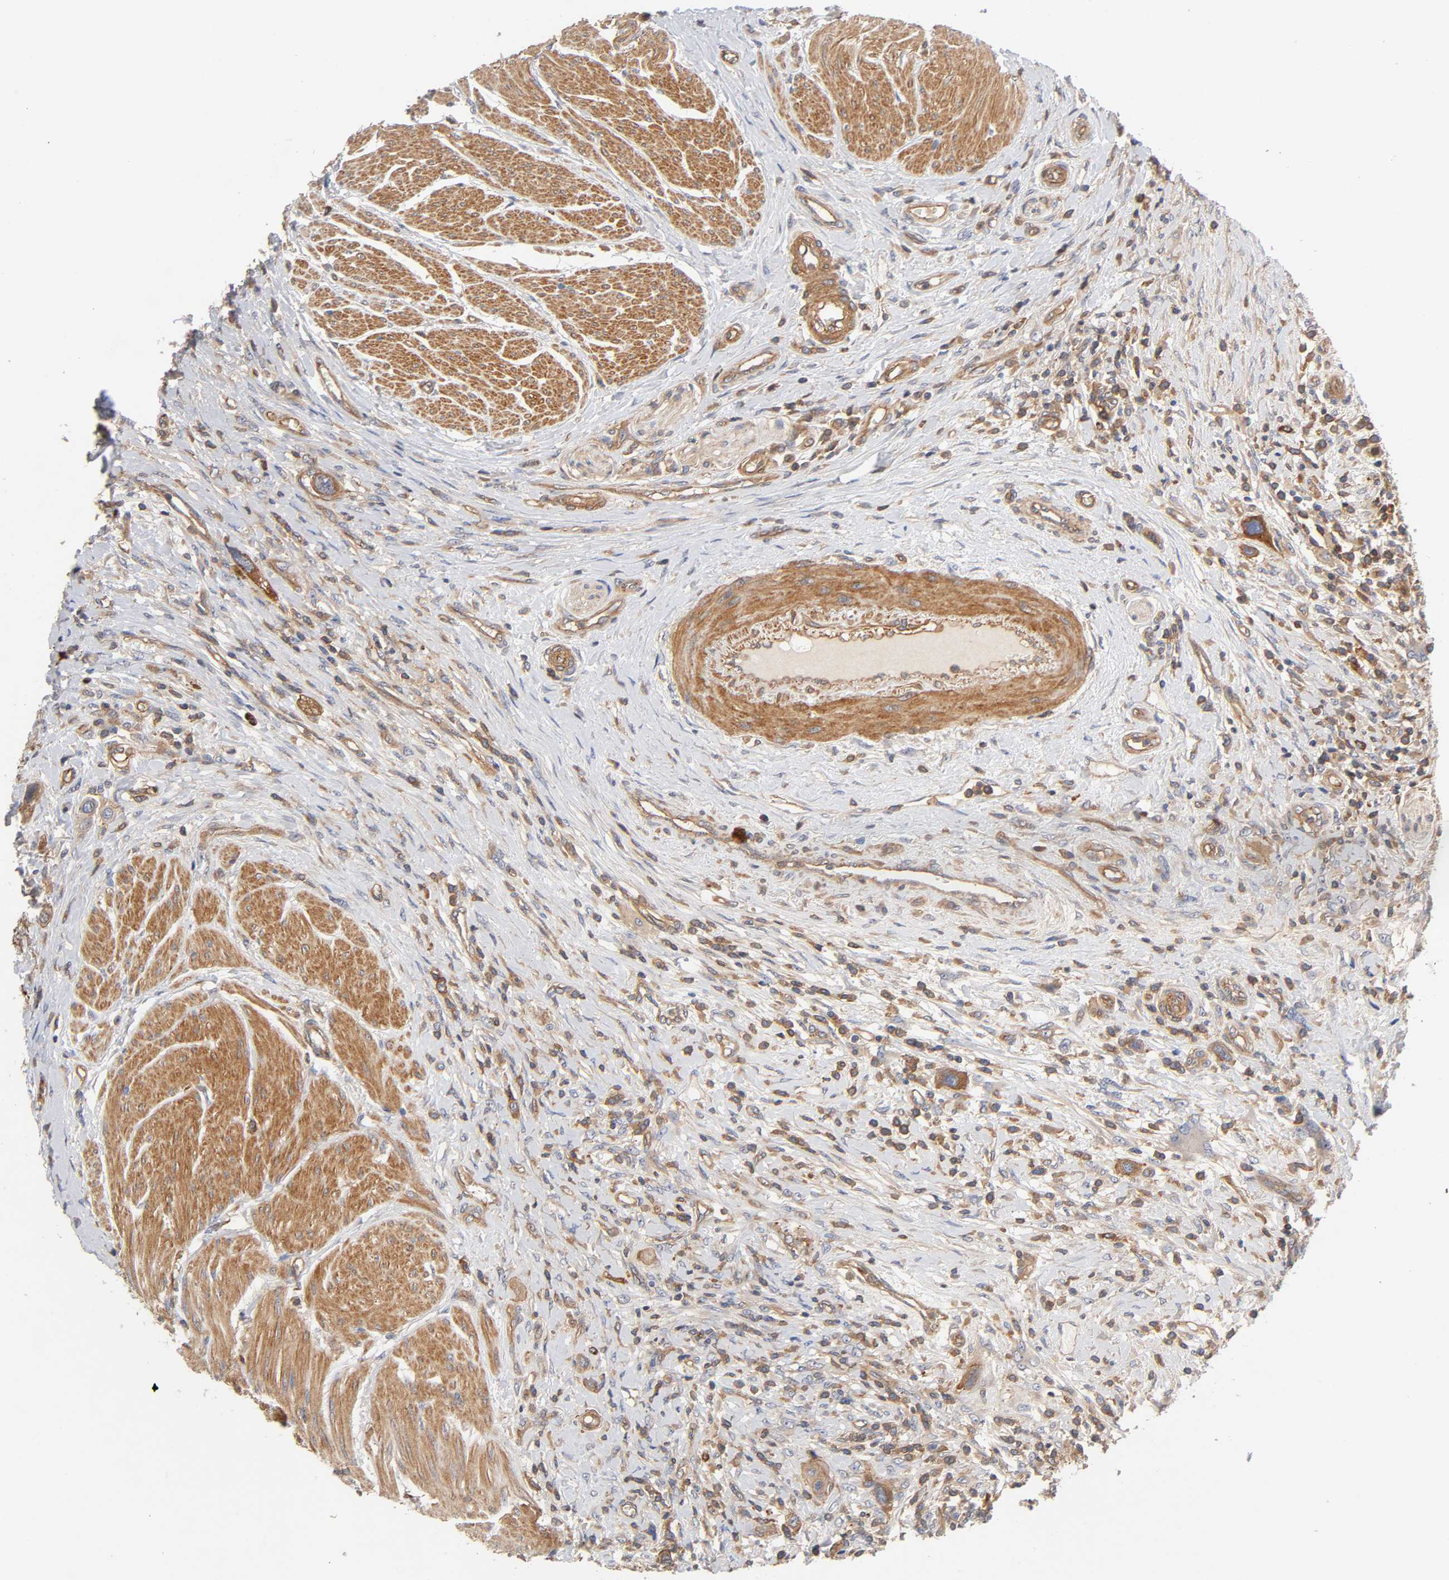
{"staining": {"intensity": "moderate", "quantity": ">75%", "location": "cytoplasmic/membranous"}, "tissue": "urothelial cancer", "cell_type": "Tumor cells", "image_type": "cancer", "snomed": [{"axis": "morphology", "description": "Urothelial carcinoma, High grade"}, {"axis": "topography", "description": "Urinary bladder"}], "caption": "Protein staining displays moderate cytoplasmic/membranous positivity in approximately >75% of tumor cells in urothelial cancer. Immunohistochemistry (ihc) stains the protein in brown and the nuclei are stained blue.", "gene": "LAMTOR2", "patient": {"sex": "male", "age": 50}}